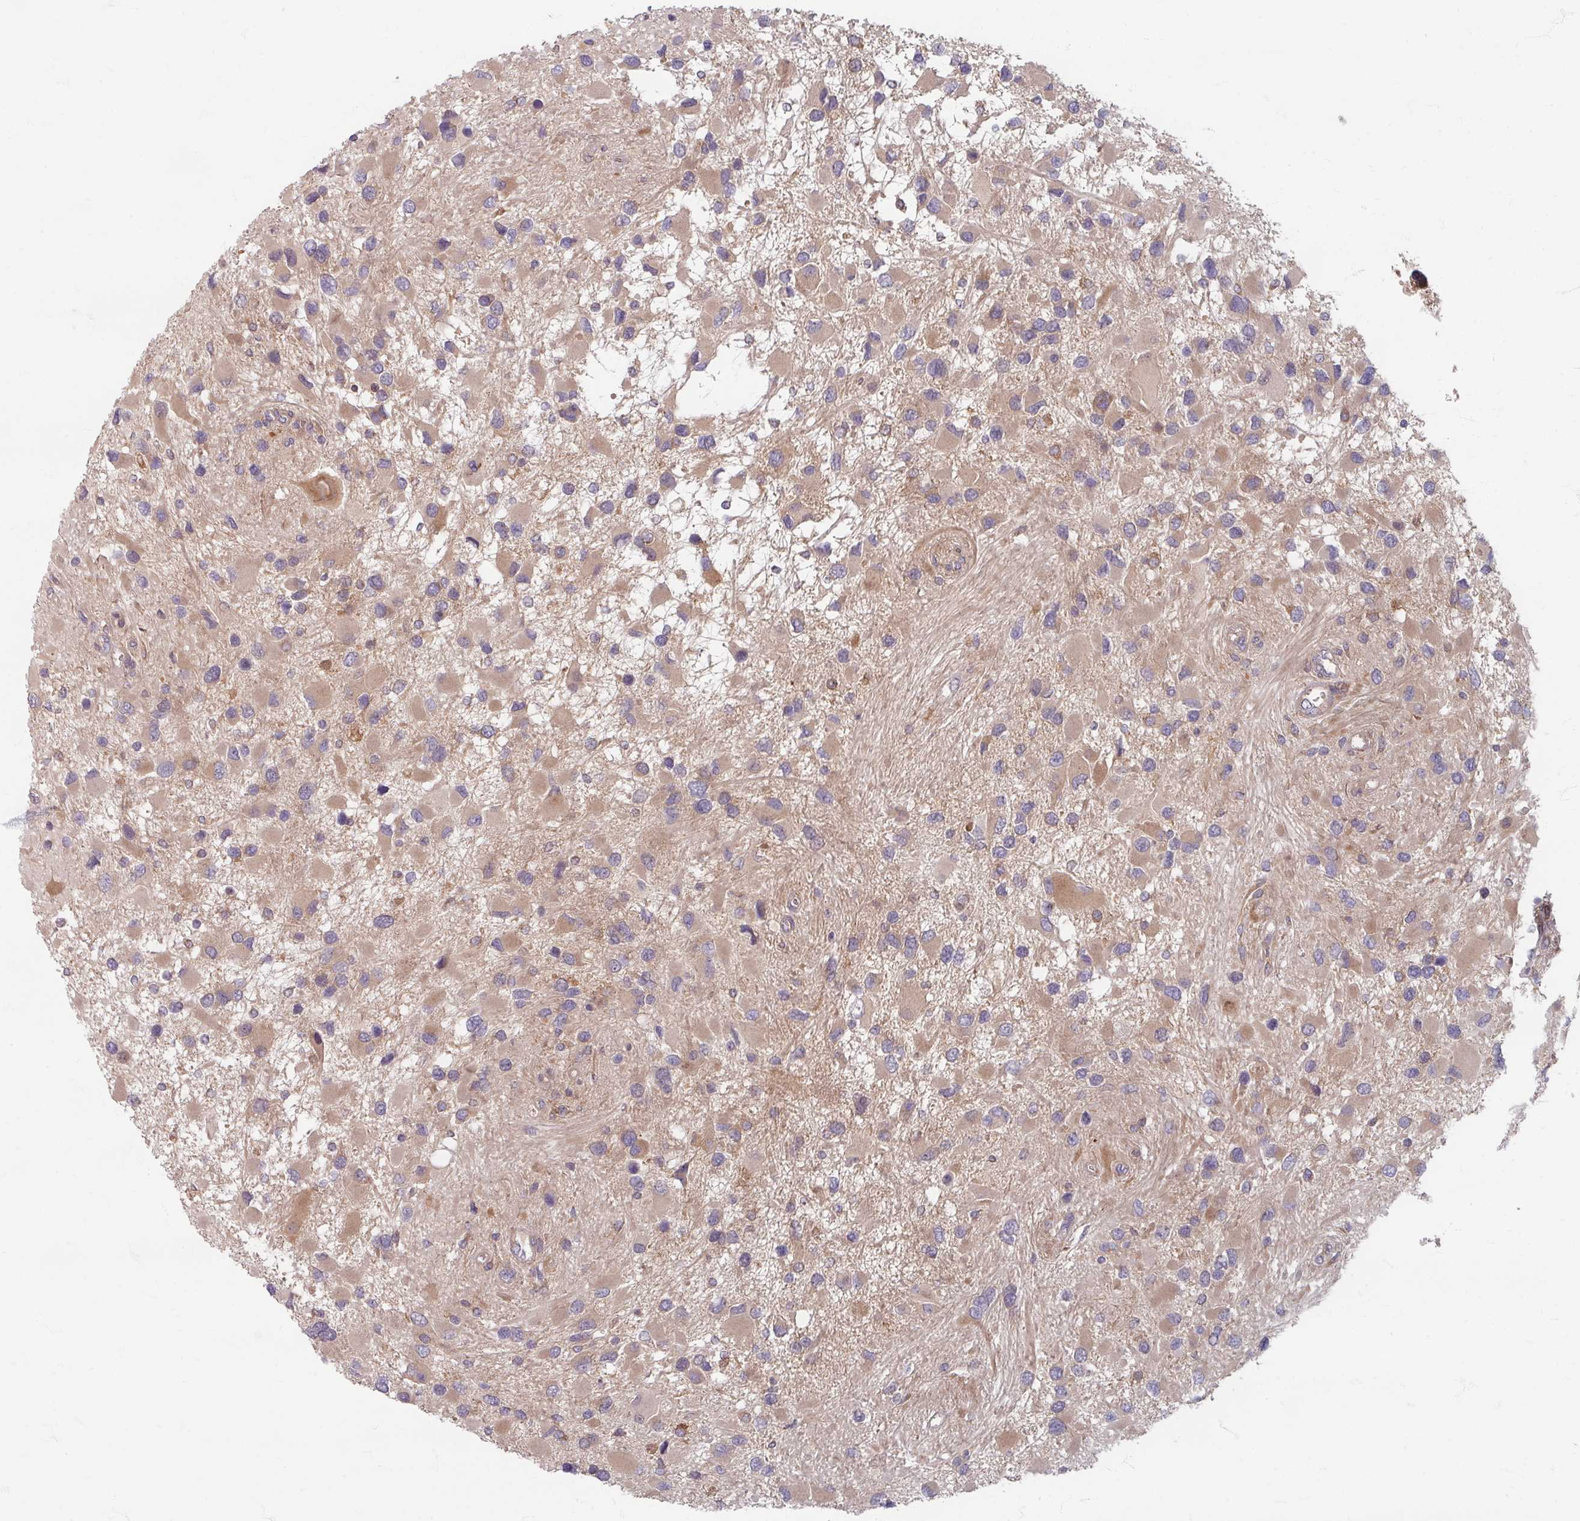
{"staining": {"intensity": "weak", "quantity": "25%-75%", "location": "cytoplasmic/membranous"}, "tissue": "glioma", "cell_type": "Tumor cells", "image_type": "cancer", "snomed": [{"axis": "morphology", "description": "Glioma, malignant, High grade"}, {"axis": "topography", "description": "Brain"}], "caption": "Immunohistochemical staining of malignant high-grade glioma shows low levels of weak cytoplasmic/membranous protein expression in approximately 25%-75% of tumor cells.", "gene": "STAM", "patient": {"sex": "male", "age": 53}}